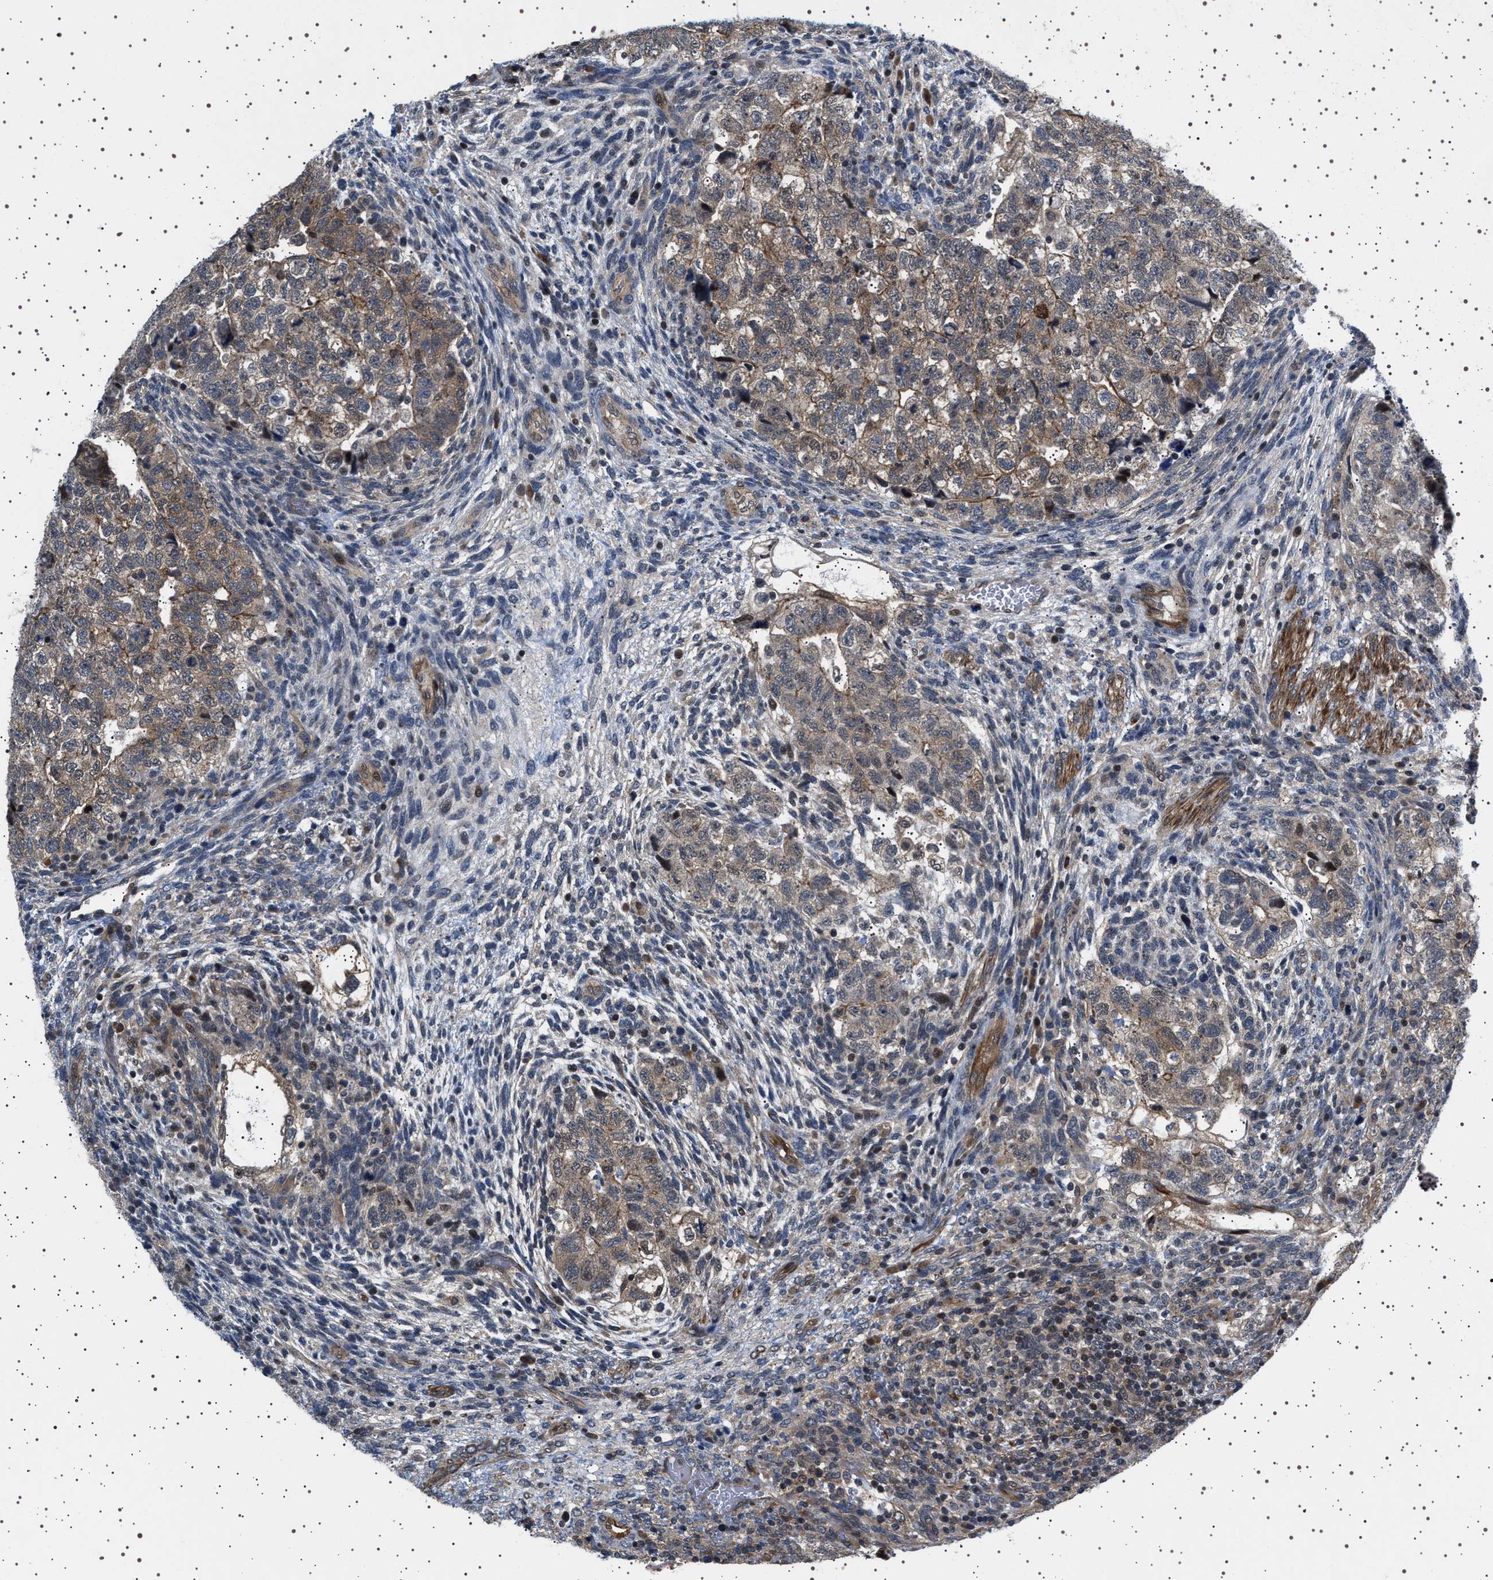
{"staining": {"intensity": "weak", "quantity": "25%-75%", "location": "cytoplasmic/membranous"}, "tissue": "testis cancer", "cell_type": "Tumor cells", "image_type": "cancer", "snomed": [{"axis": "morphology", "description": "Carcinoma, Embryonal, NOS"}, {"axis": "topography", "description": "Testis"}], "caption": "Protein analysis of testis embryonal carcinoma tissue displays weak cytoplasmic/membranous positivity in approximately 25%-75% of tumor cells.", "gene": "BAG3", "patient": {"sex": "male", "age": 36}}